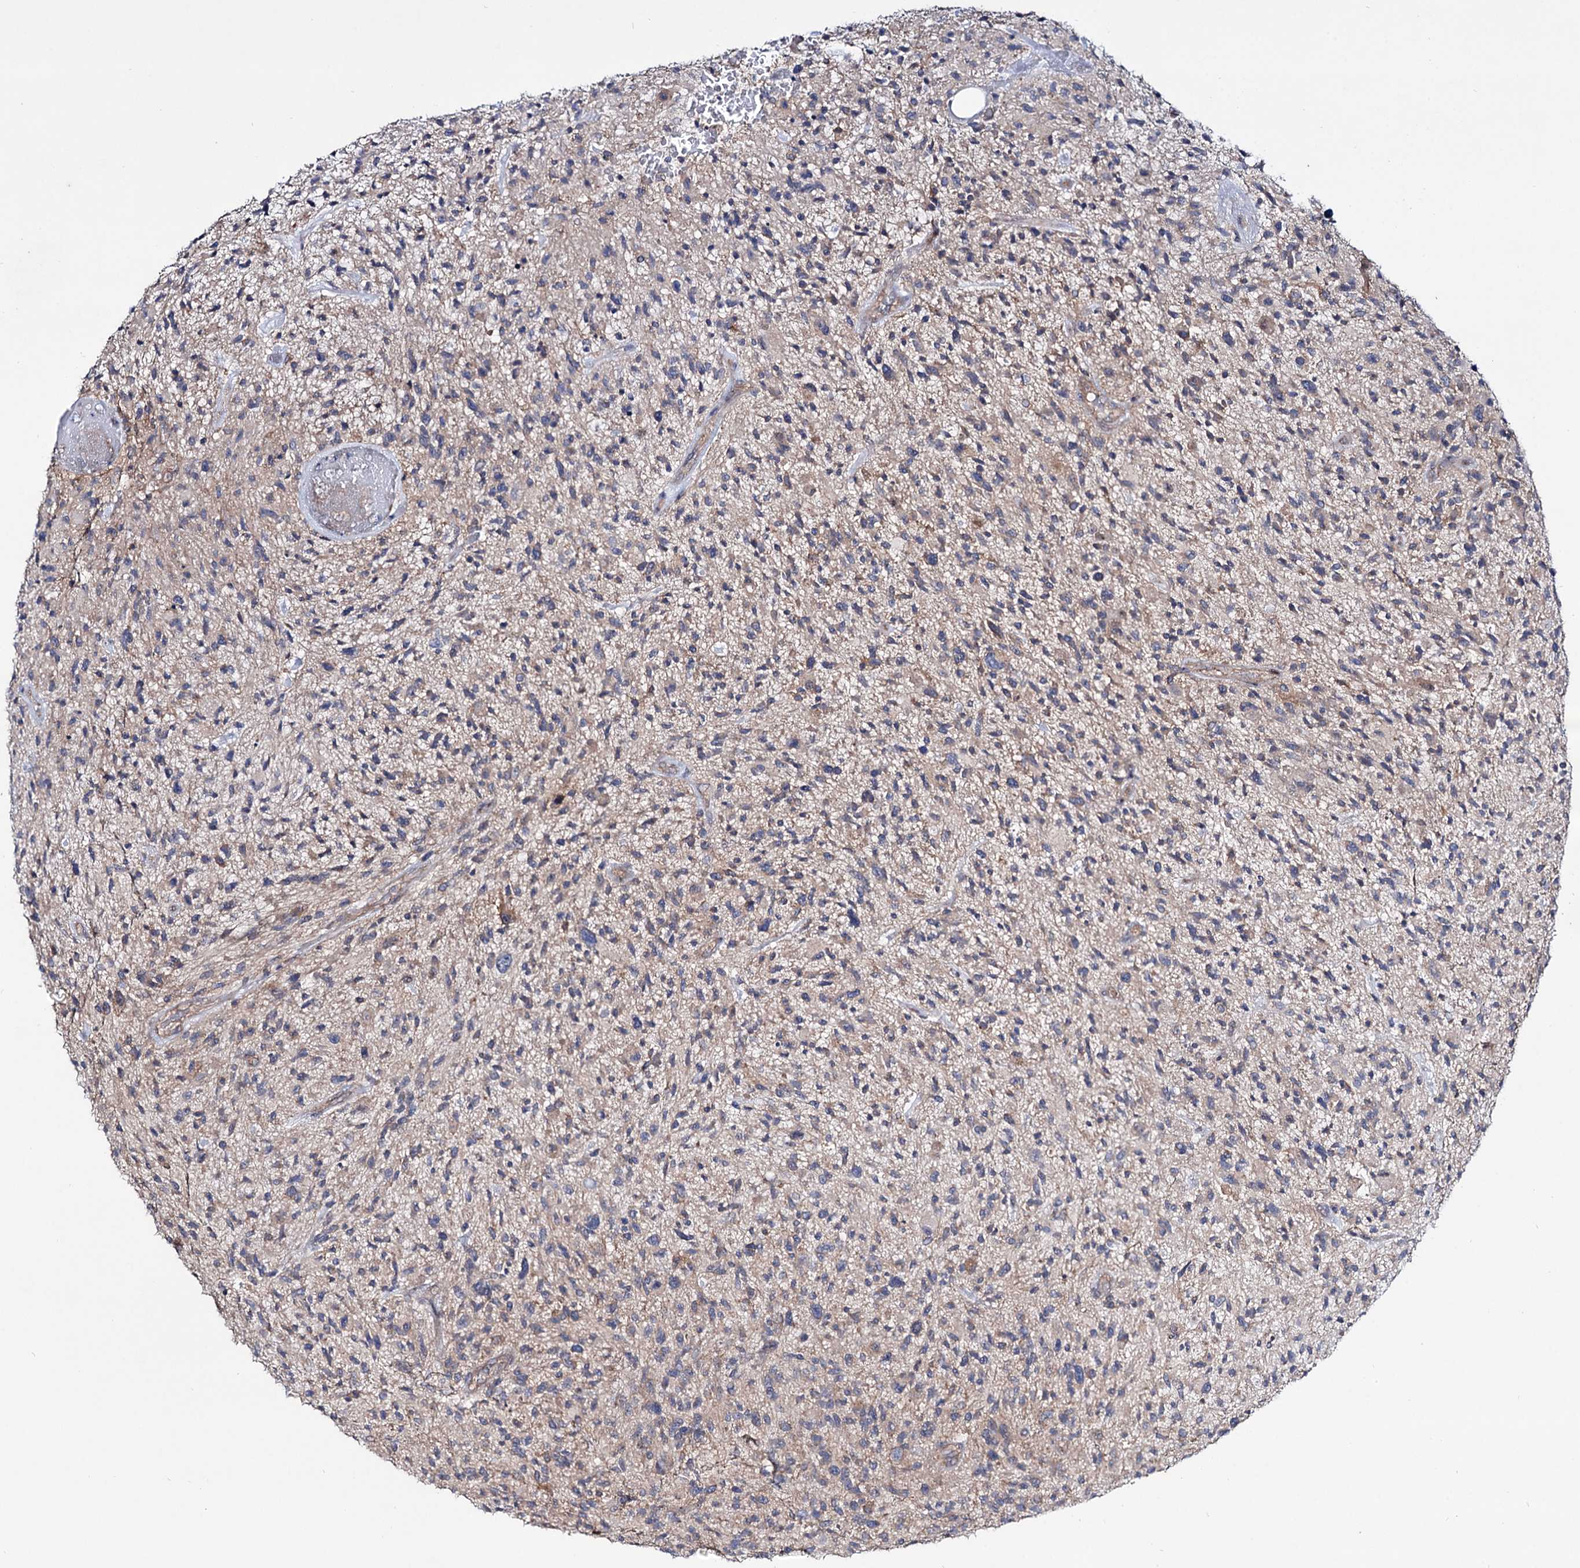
{"staining": {"intensity": "weak", "quantity": "<25%", "location": "cytoplasmic/membranous"}, "tissue": "glioma", "cell_type": "Tumor cells", "image_type": "cancer", "snomed": [{"axis": "morphology", "description": "Glioma, malignant, High grade"}, {"axis": "topography", "description": "Brain"}], "caption": "Glioma was stained to show a protein in brown. There is no significant positivity in tumor cells.", "gene": "SEC24A", "patient": {"sex": "male", "age": 47}}